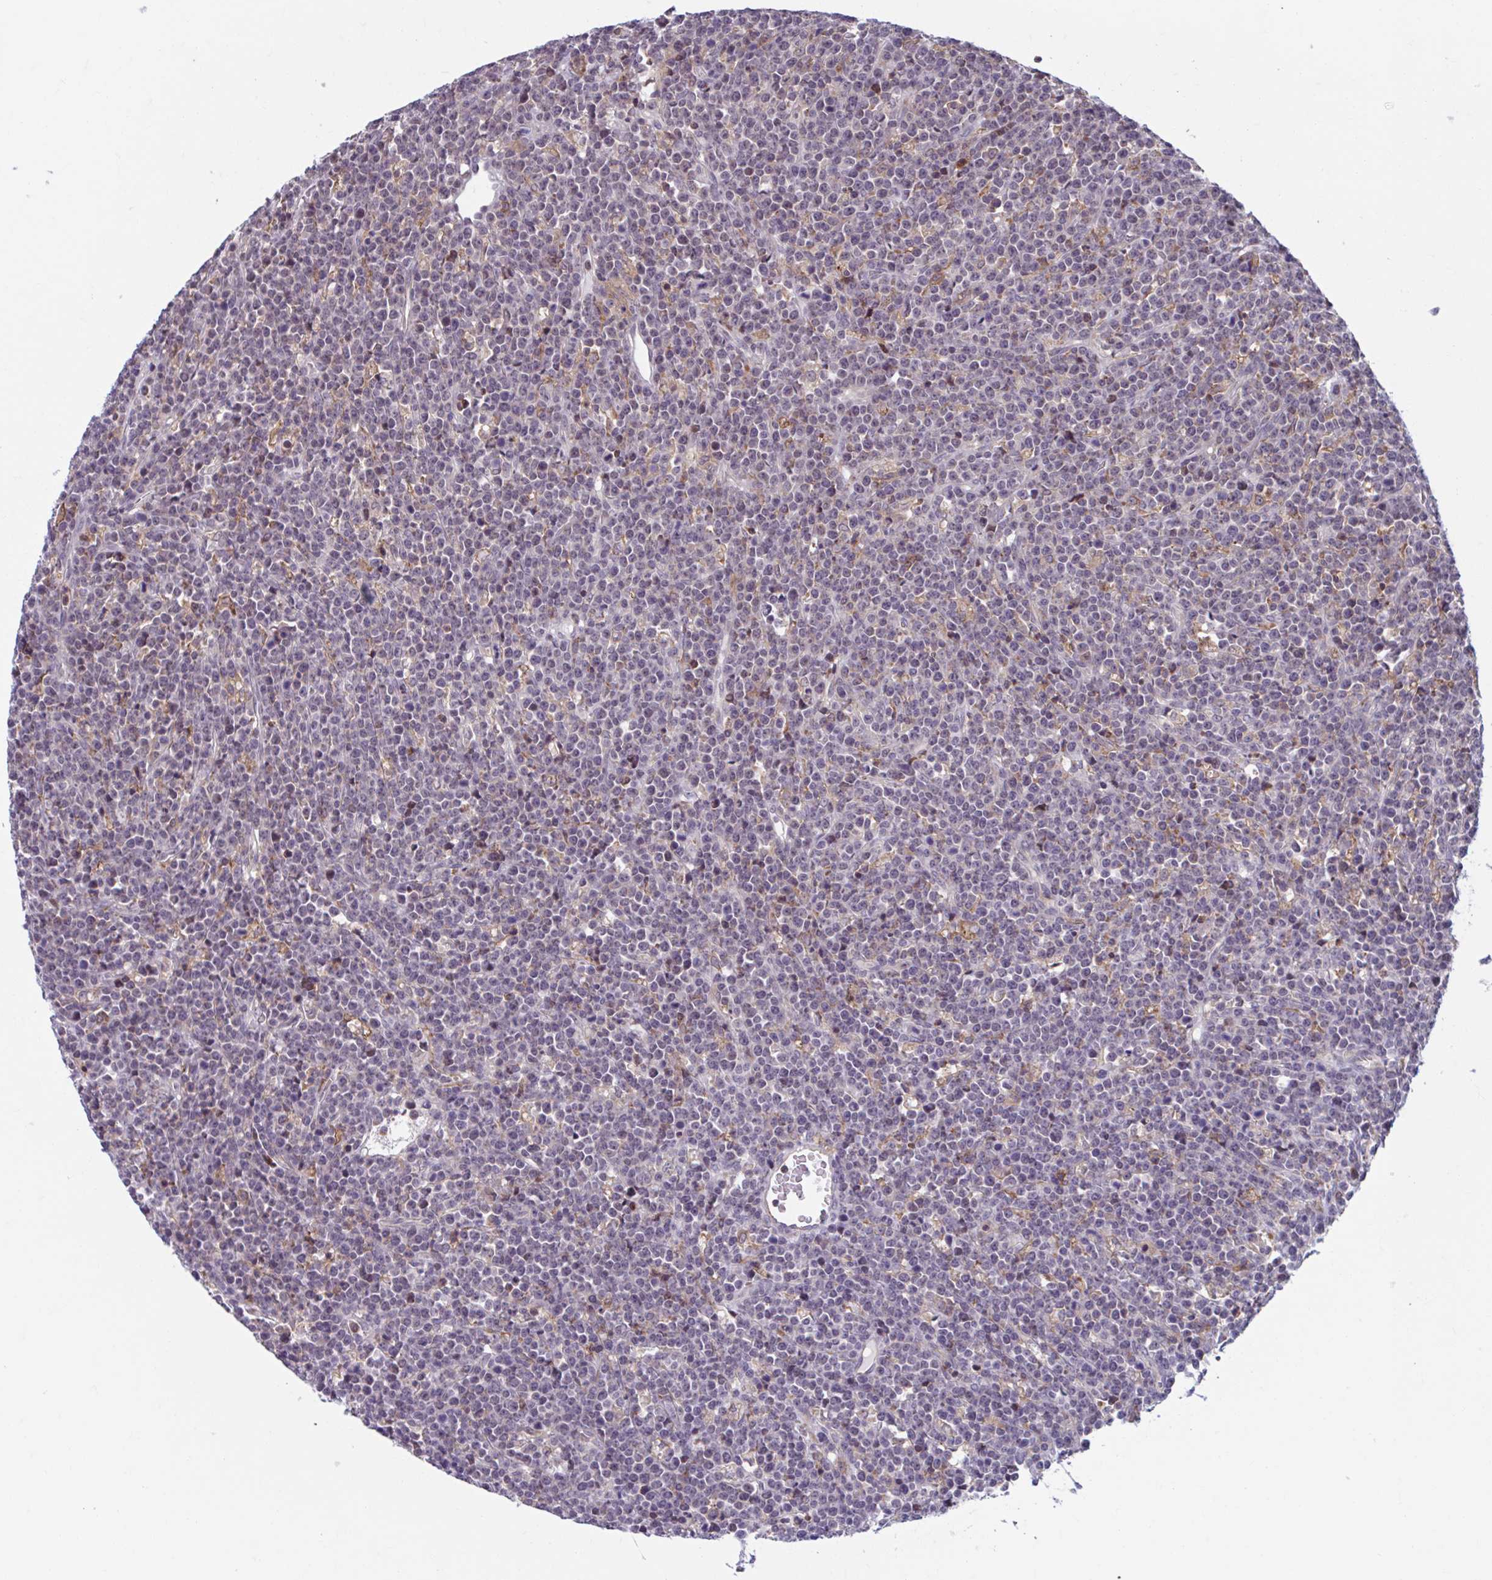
{"staining": {"intensity": "negative", "quantity": "none", "location": "none"}, "tissue": "lymphoma", "cell_type": "Tumor cells", "image_type": "cancer", "snomed": [{"axis": "morphology", "description": "Malignant lymphoma, non-Hodgkin's type, High grade"}, {"axis": "topography", "description": "Ovary"}], "caption": "Immunohistochemistry image of neoplastic tissue: lymphoma stained with DAB (3,3'-diaminobenzidine) demonstrates no significant protein staining in tumor cells.", "gene": "ADAT3", "patient": {"sex": "female", "age": 56}}